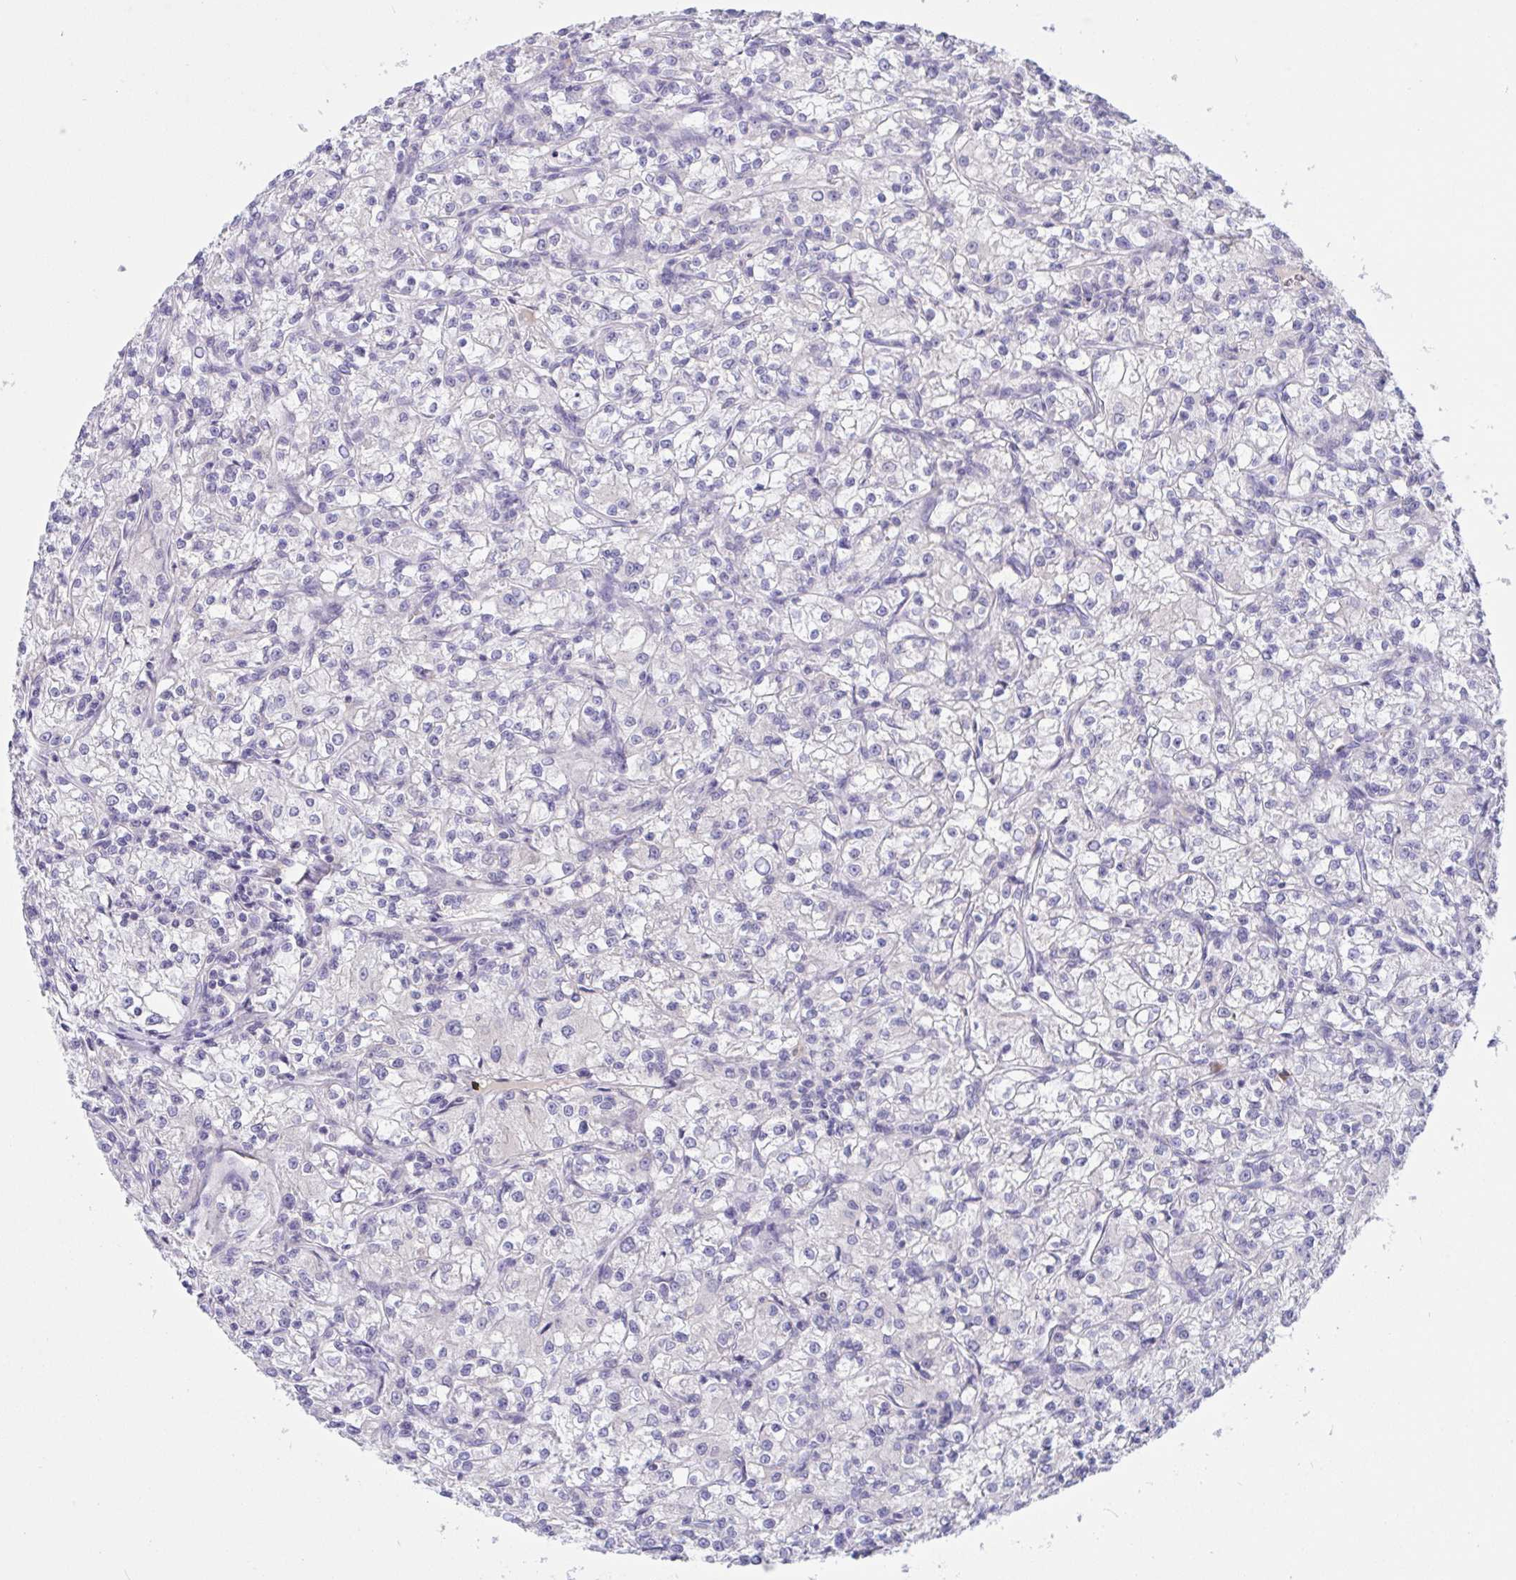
{"staining": {"intensity": "negative", "quantity": "none", "location": "none"}, "tissue": "renal cancer", "cell_type": "Tumor cells", "image_type": "cancer", "snomed": [{"axis": "morphology", "description": "Adenocarcinoma, NOS"}, {"axis": "topography", "description": "Kidney"}], "caption": "A high-resolution micrograph shows immunohistochemistry (IHC) staining of renal cancer (adenocarcinoma), which demonstrates no significant expression in tumor cells.", "gene": "TMEM41A", "patient": {"sex": "female", "age": 59}}